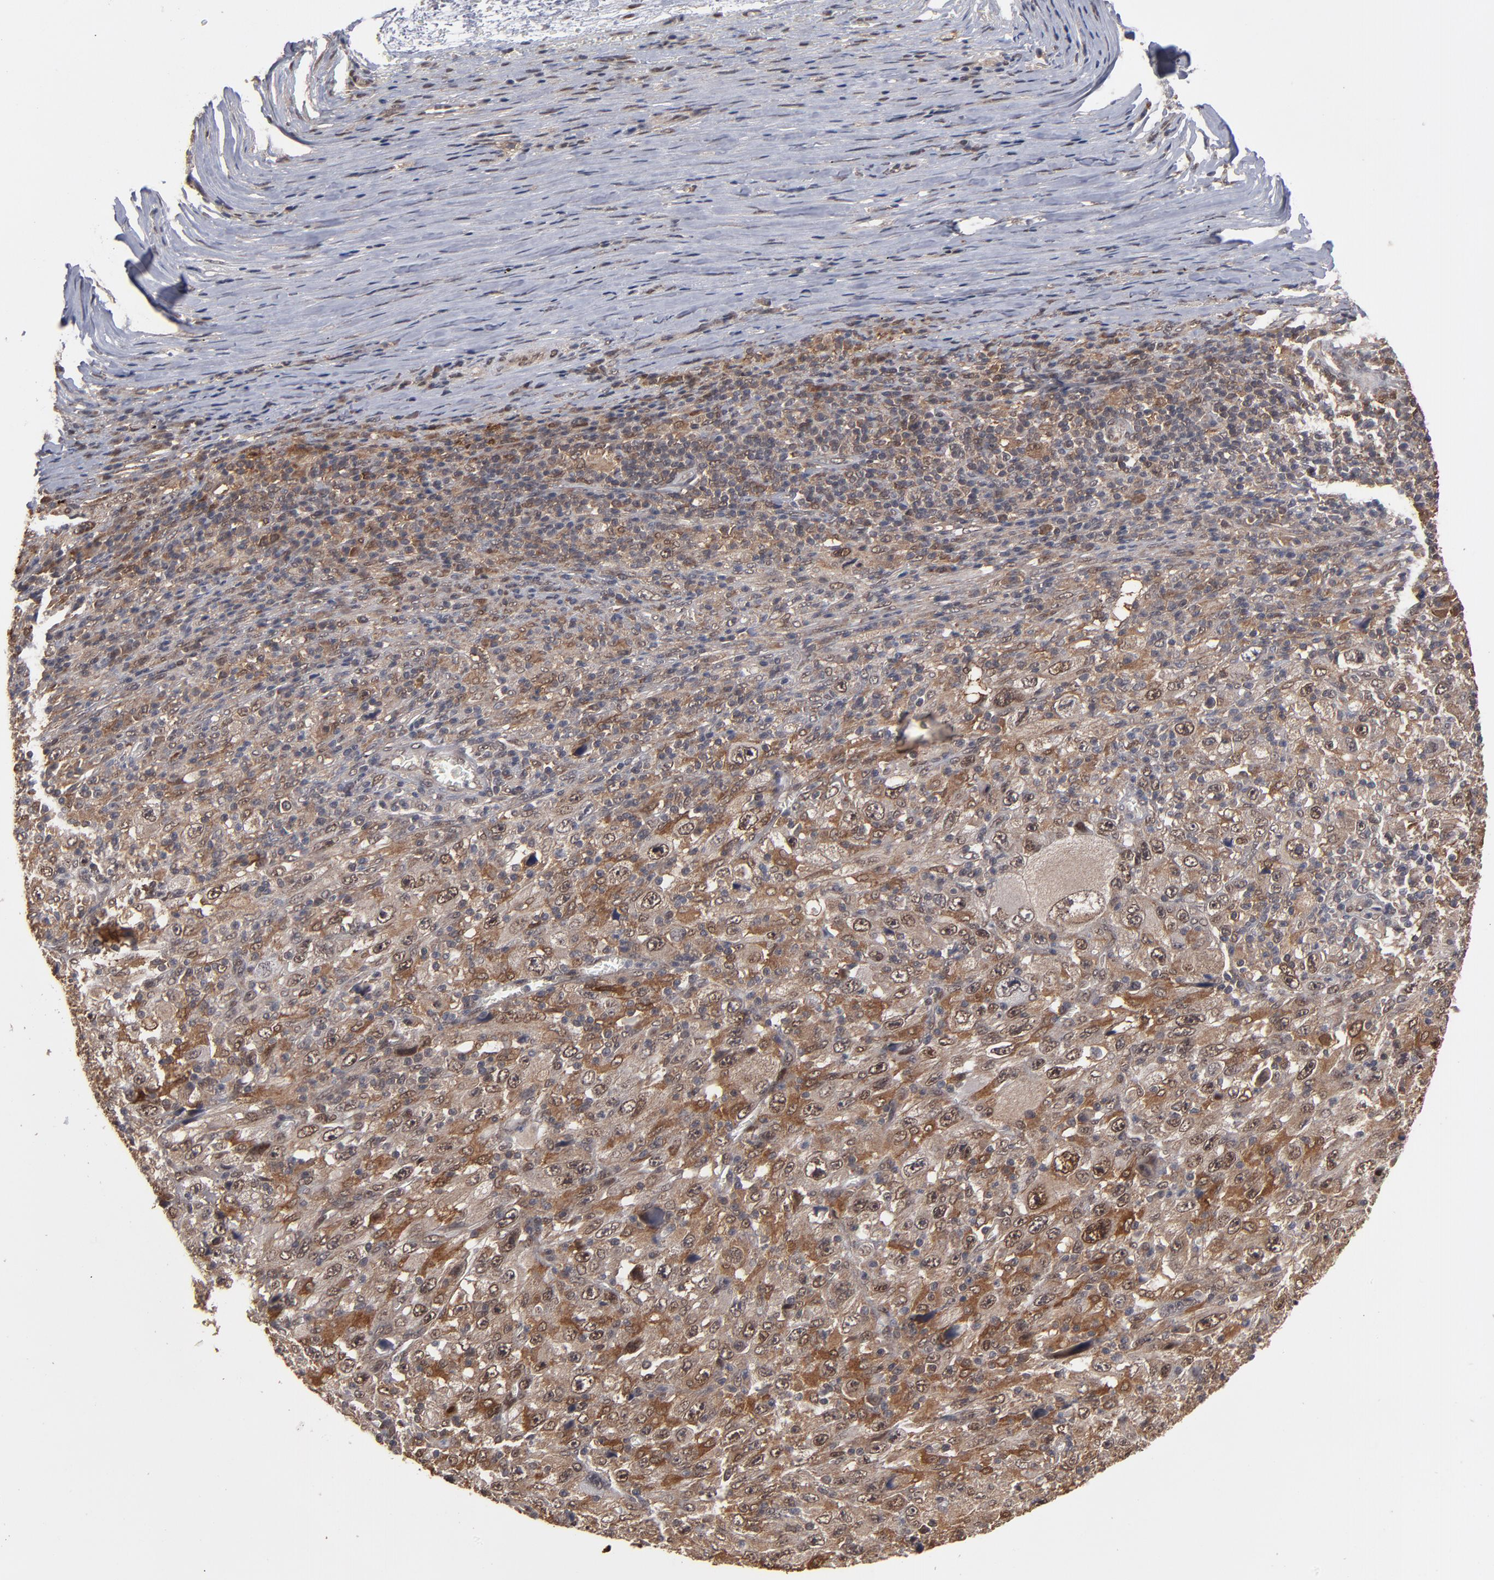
{"staining": {"intensity": "moderate", "quantity": ">75%", "location": "cytoplasmic/membranous,nuclear"}, "tissue": "melanoma", "cell_type": "Tumor cells", "image_type": "cancer", "snomed": [{"axis": "morphology", "description": "Malignant melanoma, Metastatic site"}, {"axis": "topography", "description": "Skin"}], "caption": "Malignant melanoma (metastatic site) stained for a protein (brown) displays moderate cytoplasmic/membranous and nuclear positive expression in approximately >75% of tumor cells.", "gene": "HUWE1", "patient": {"sex": "female", "age": 56}}